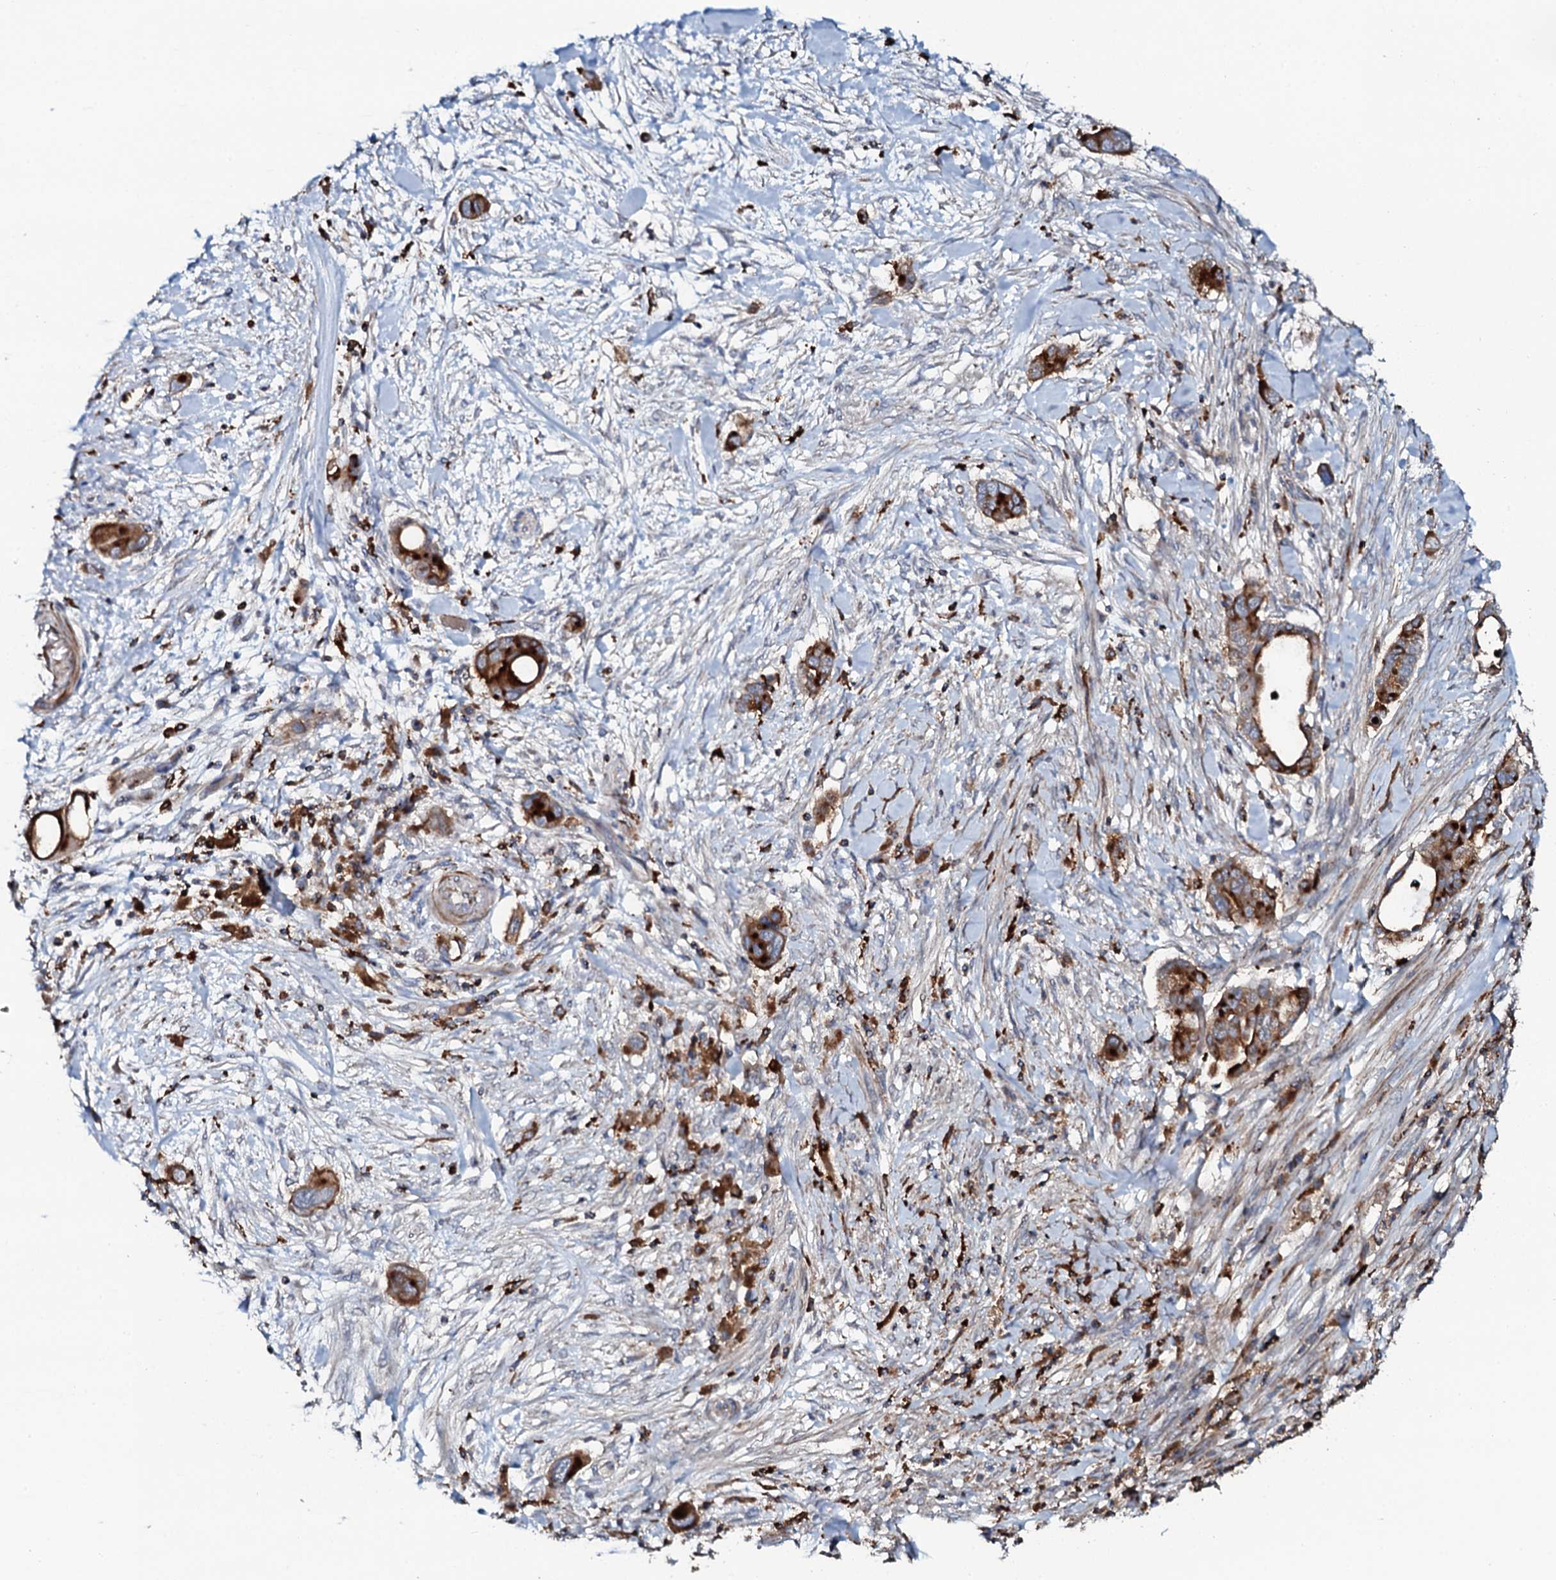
{"staining": {"intensity": "strong", "quantity": ">75%", "location": "cytoplasmic/membranous"}, "tissue": "pancreatic cancer", "cell_type": "Tumor cells", "image_type": "cancer", "snomed": [{"axis": "morphology", "description": "Adenocarcinoma, NOS"}, {"axis": "topography", "description": "Pancreas"}], "caption": "Immunohistochemical staining of pancreatic cancer displays high levels of strong cytoplasmic/membranous staining in about >75% of tumor cells. The protein is stained brown, and the nuclei are stained in blue (DAB (3,3'-diaminobenzidine) IHC with brightfield microscopy, high magnification).", "gene": "VAMP8", "patient": {"sex": "male", "age": 68}}